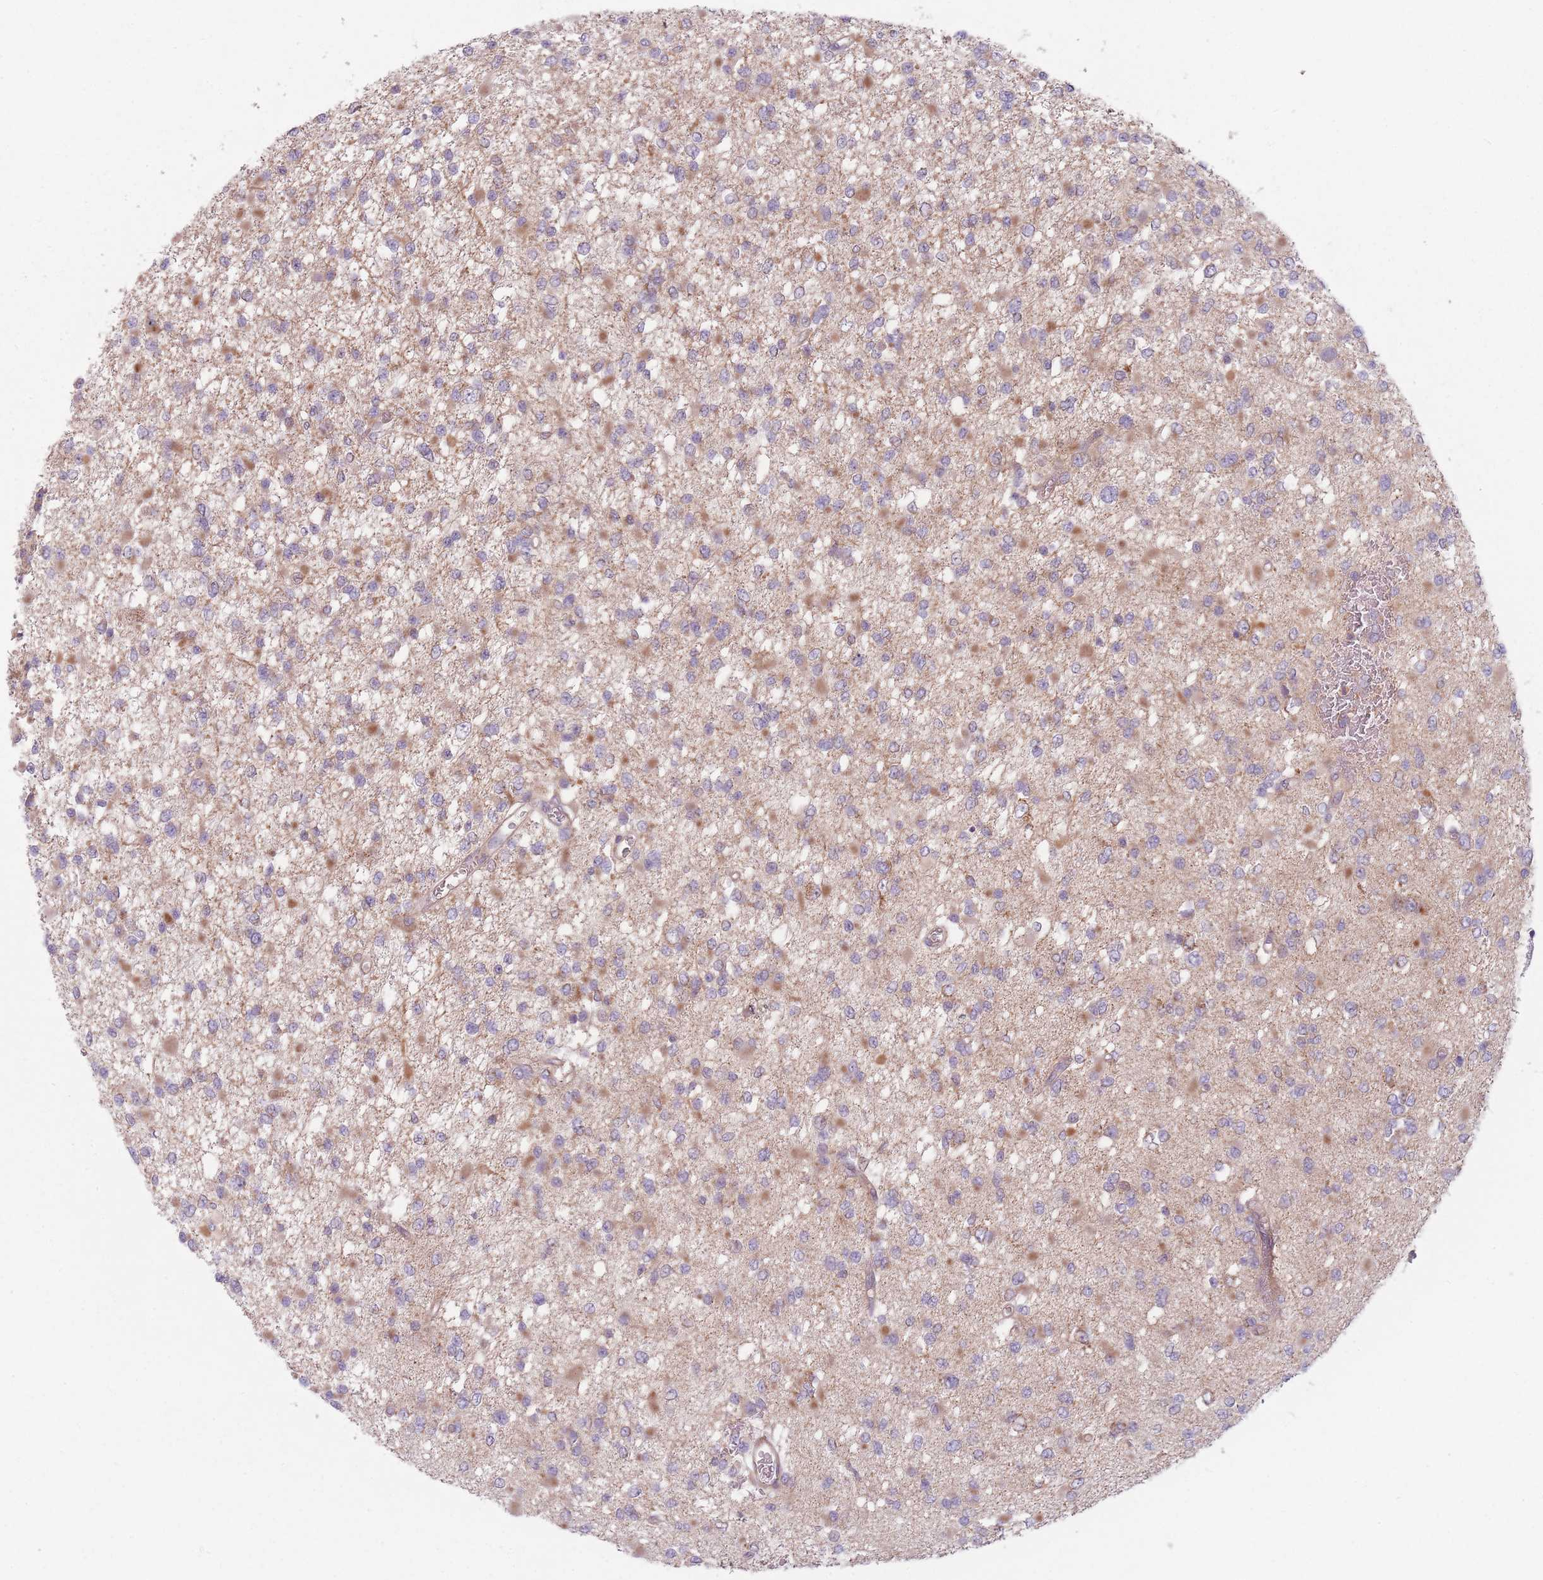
{"staining": {"intensity": "moderate", "quantity": "25%-75%", "location": "cytoplasmic/membranous"}, "tissue": "glioma", "cell_type": "Tumor cells", "image_type": "cancer", "snomed": [{"axis": "morphology", "description": "Glioma, malignant, Low grade"}, {"axis": "topography", "description": "Brain"}], "caption": "A brown stain shows moderate cytoplasmic/membranous staining of a protein in glioma tumor cells.", "gene": "NT5DC2", "patient": {"sex": "female", "age": 22}}